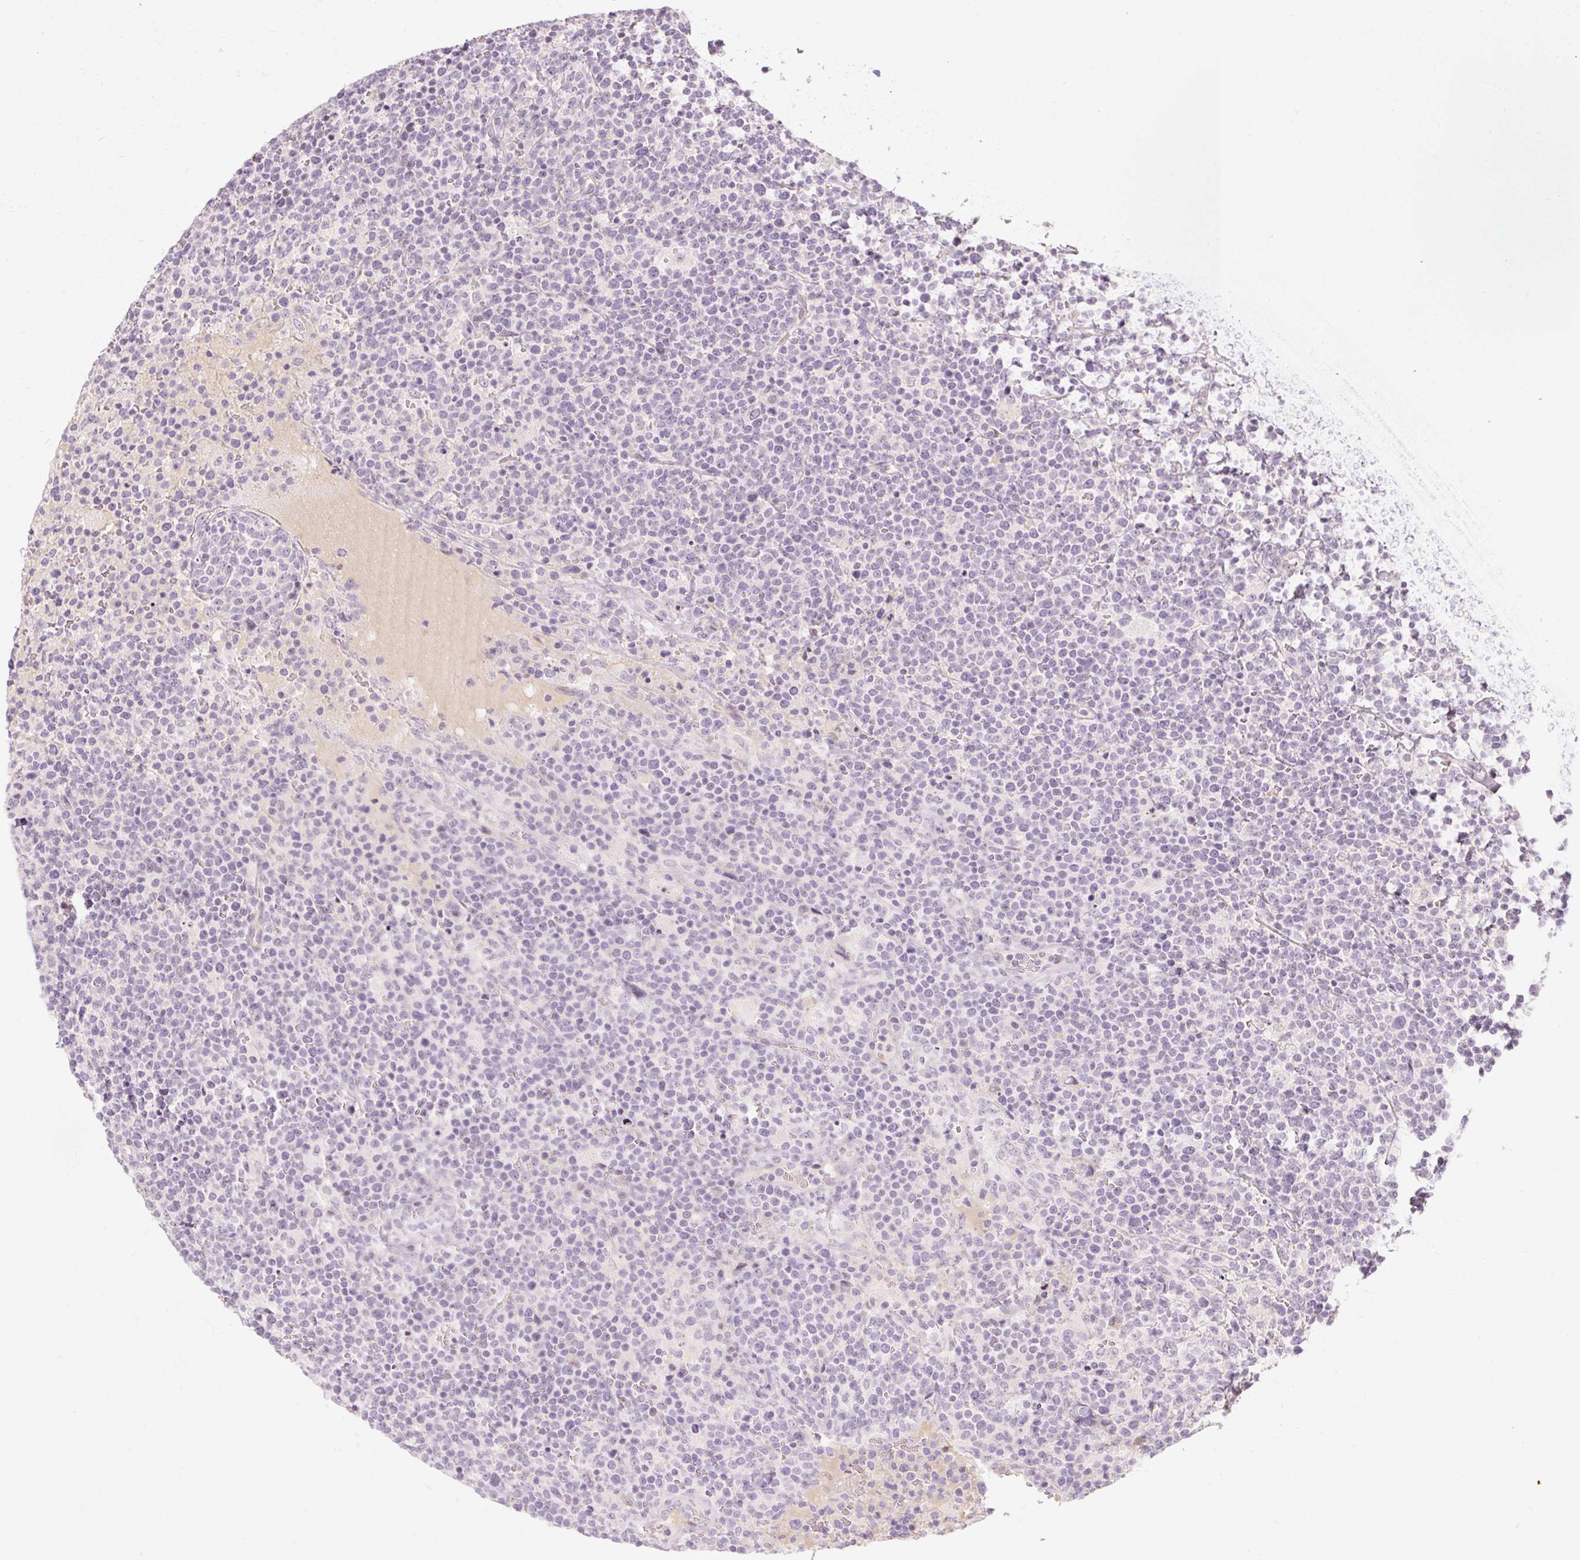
{"staining": {"intensity": "negative", "quantity": "none", "location": "none"}, "tissue": "lymphoma", "cell_type": "Tumor cells", "image_type": "cancer", "snomed": [{"axis": "morphology", "description": "Malignant lymphoma, non-Hodgkin's type, High grade"}, {"axis": "topography", "description": "Lymph node"}], "caption": "Immunohistochemistry of lymphoma demonstrates no staining in tumor cells.", "gene": "CAPN3", "patient": {"sex": "male", "age": 61}}